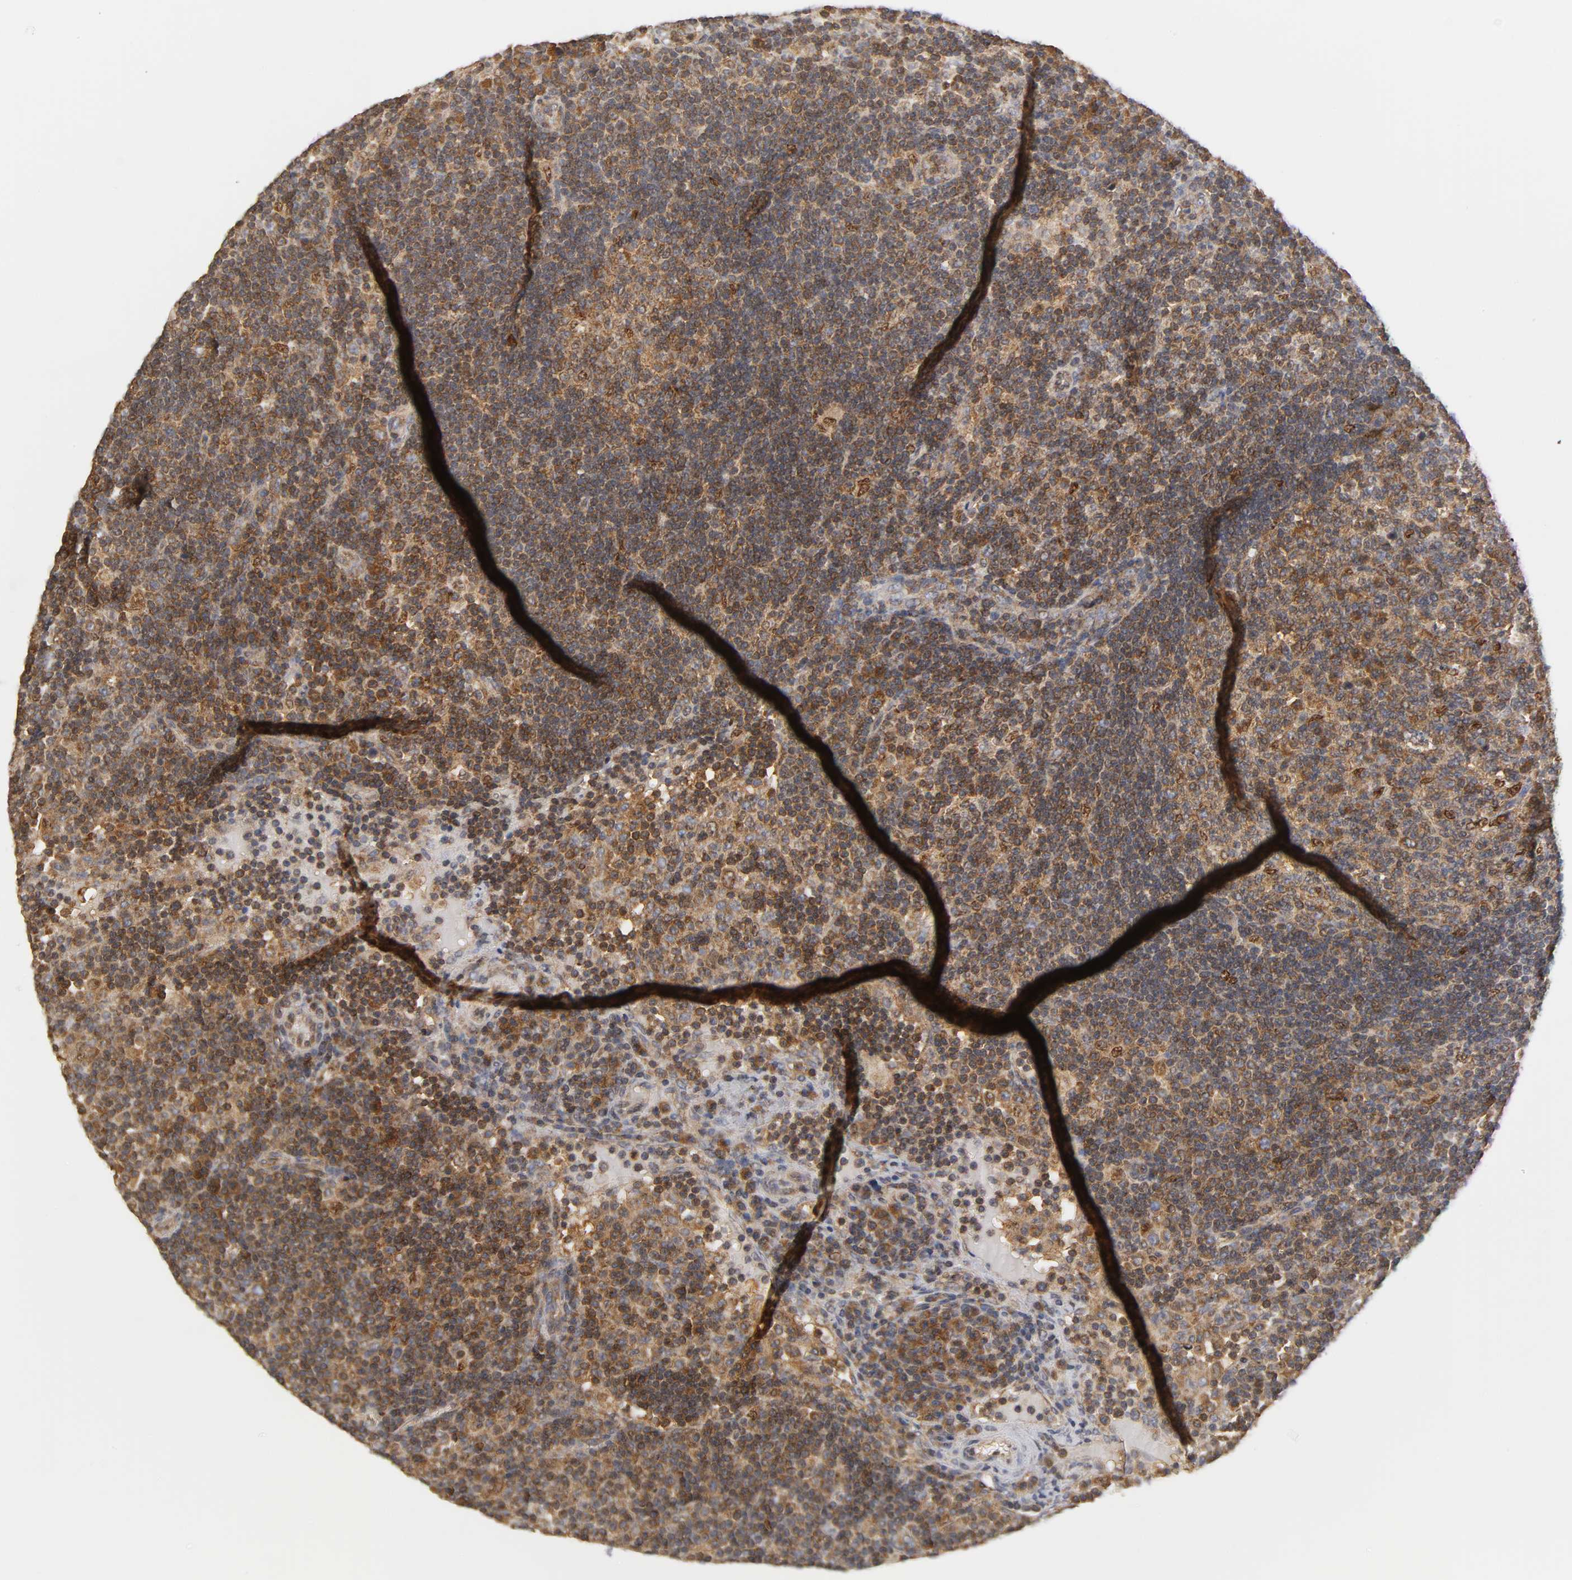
{"staining": {"intensity": "moderate", "quantity": ">75%", "location": "cytoplasmic/membranous"}, "tissue": "lymph node", "cell_type": "Germinal center cells", "image_type": "normal", "snomed": [{"axis": "morphology", "description": "Normal tissue, NOS"}, {"axis": "morphology", "description": "Squamous cell carcinoma, metastatic, NOS"}, {"axis": "topography", "description": "Lymph node"}], "caption": "IHC (DAB) staining of benign human lymph node reveals moderate cytoplasmic/membranous protein staining in about >75% of germinal center cells.", "gene": "PAFAH1B1", "patient": {"sex": "female", "age": 53}}